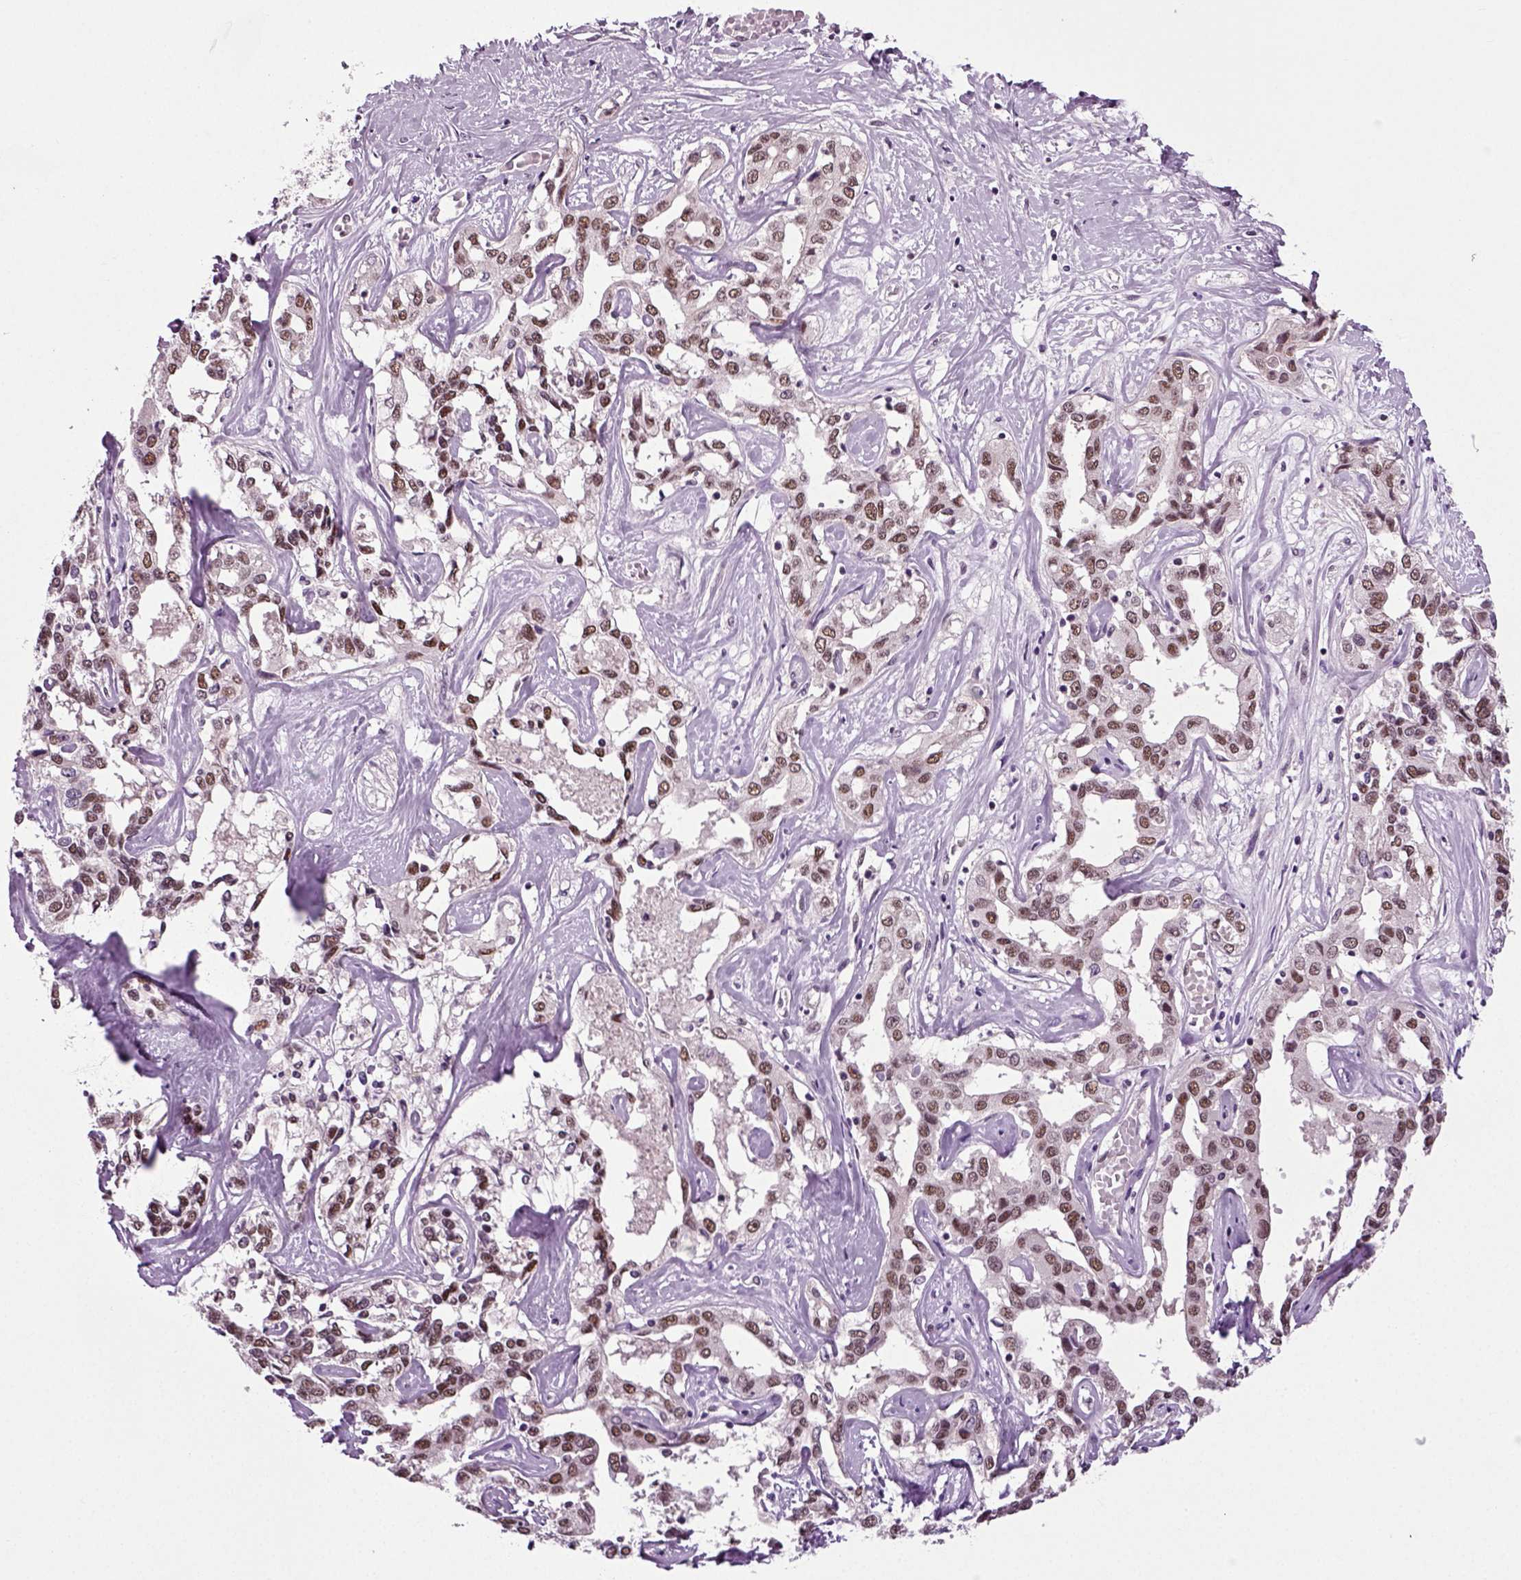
{"staining": {"intensity": "moderate", "quantity": ">75%", "location": "nuclear"}, "tissue": "liver cancer", "cell_type": "Tumor cells", "image_type": "cancer", "snomed": [{"axis": "morphology", "description": "Cholangiocarcinoma"}, {"axis": "topography", "description": "Liver"}], "caption": "DAB (3,3'-diaminobenzidine) immunohistochemical staining of liver cancer reveals moderate nuclear protein staining in about >75% of tumor cells.", "gene": "RCOR3", "patient": {"sex": "male", "age": 59}}